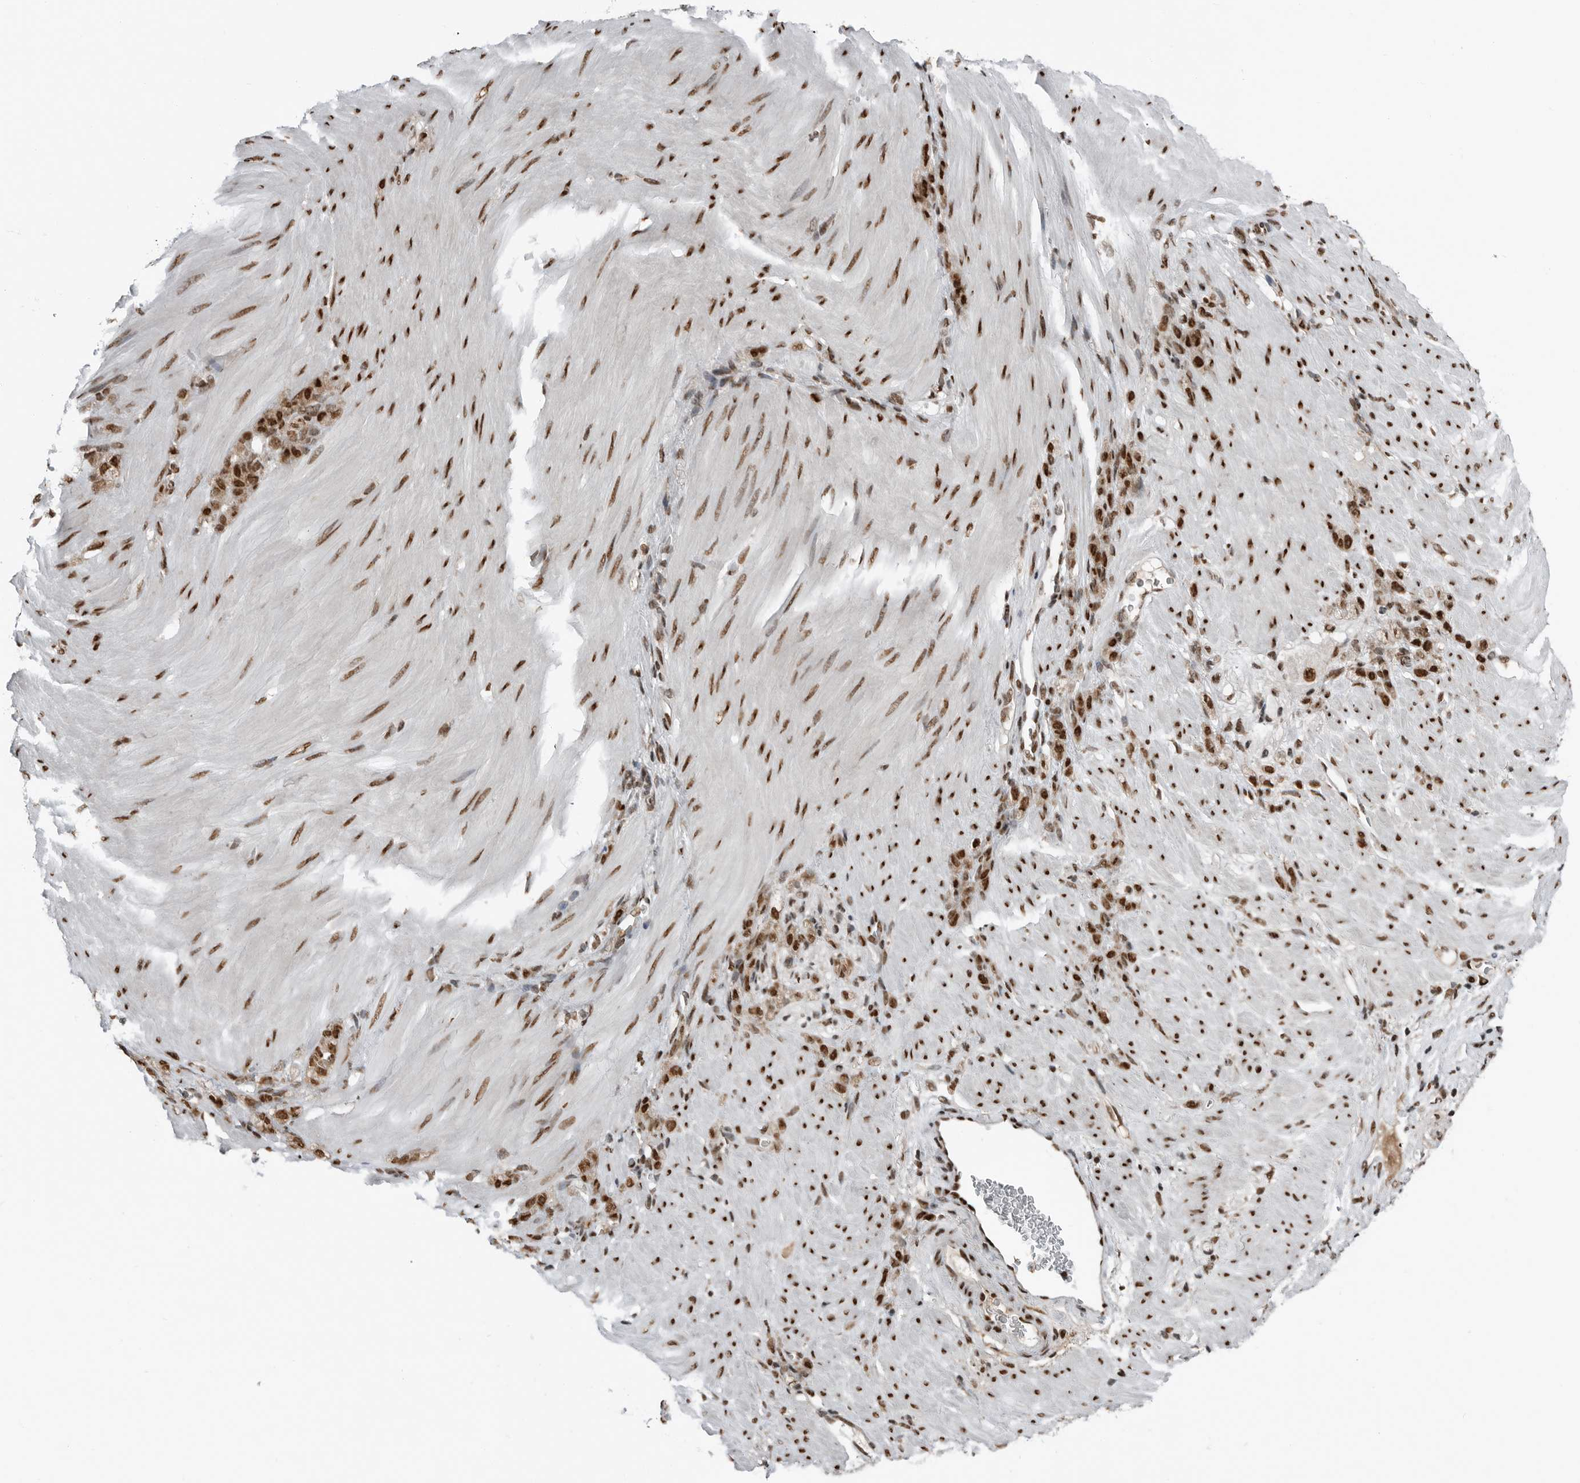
{"staining": {"intensity": "strong", "quantity": ">75%", "location": "nuclear"}, "tissue": "stomach cancer", "cell_type": "Tumor cells", "image_type": "cancer", "snomed": [{"axis": "morphology", "description": "Normal tissue, NOS"}, {"axis": "morphology", "description": "Adenocarcinoma, NOS"}, {"axis": "topography", "description": "Stomach"}], "caption": "Immunohistochemical staining of human stomach adenocarcinoma reveals high levels of strong nuclear protein expression in approximately >75% of tumor cells.", "gene": "BLZF1", "patient": {"sex": "male", "age": 82}}